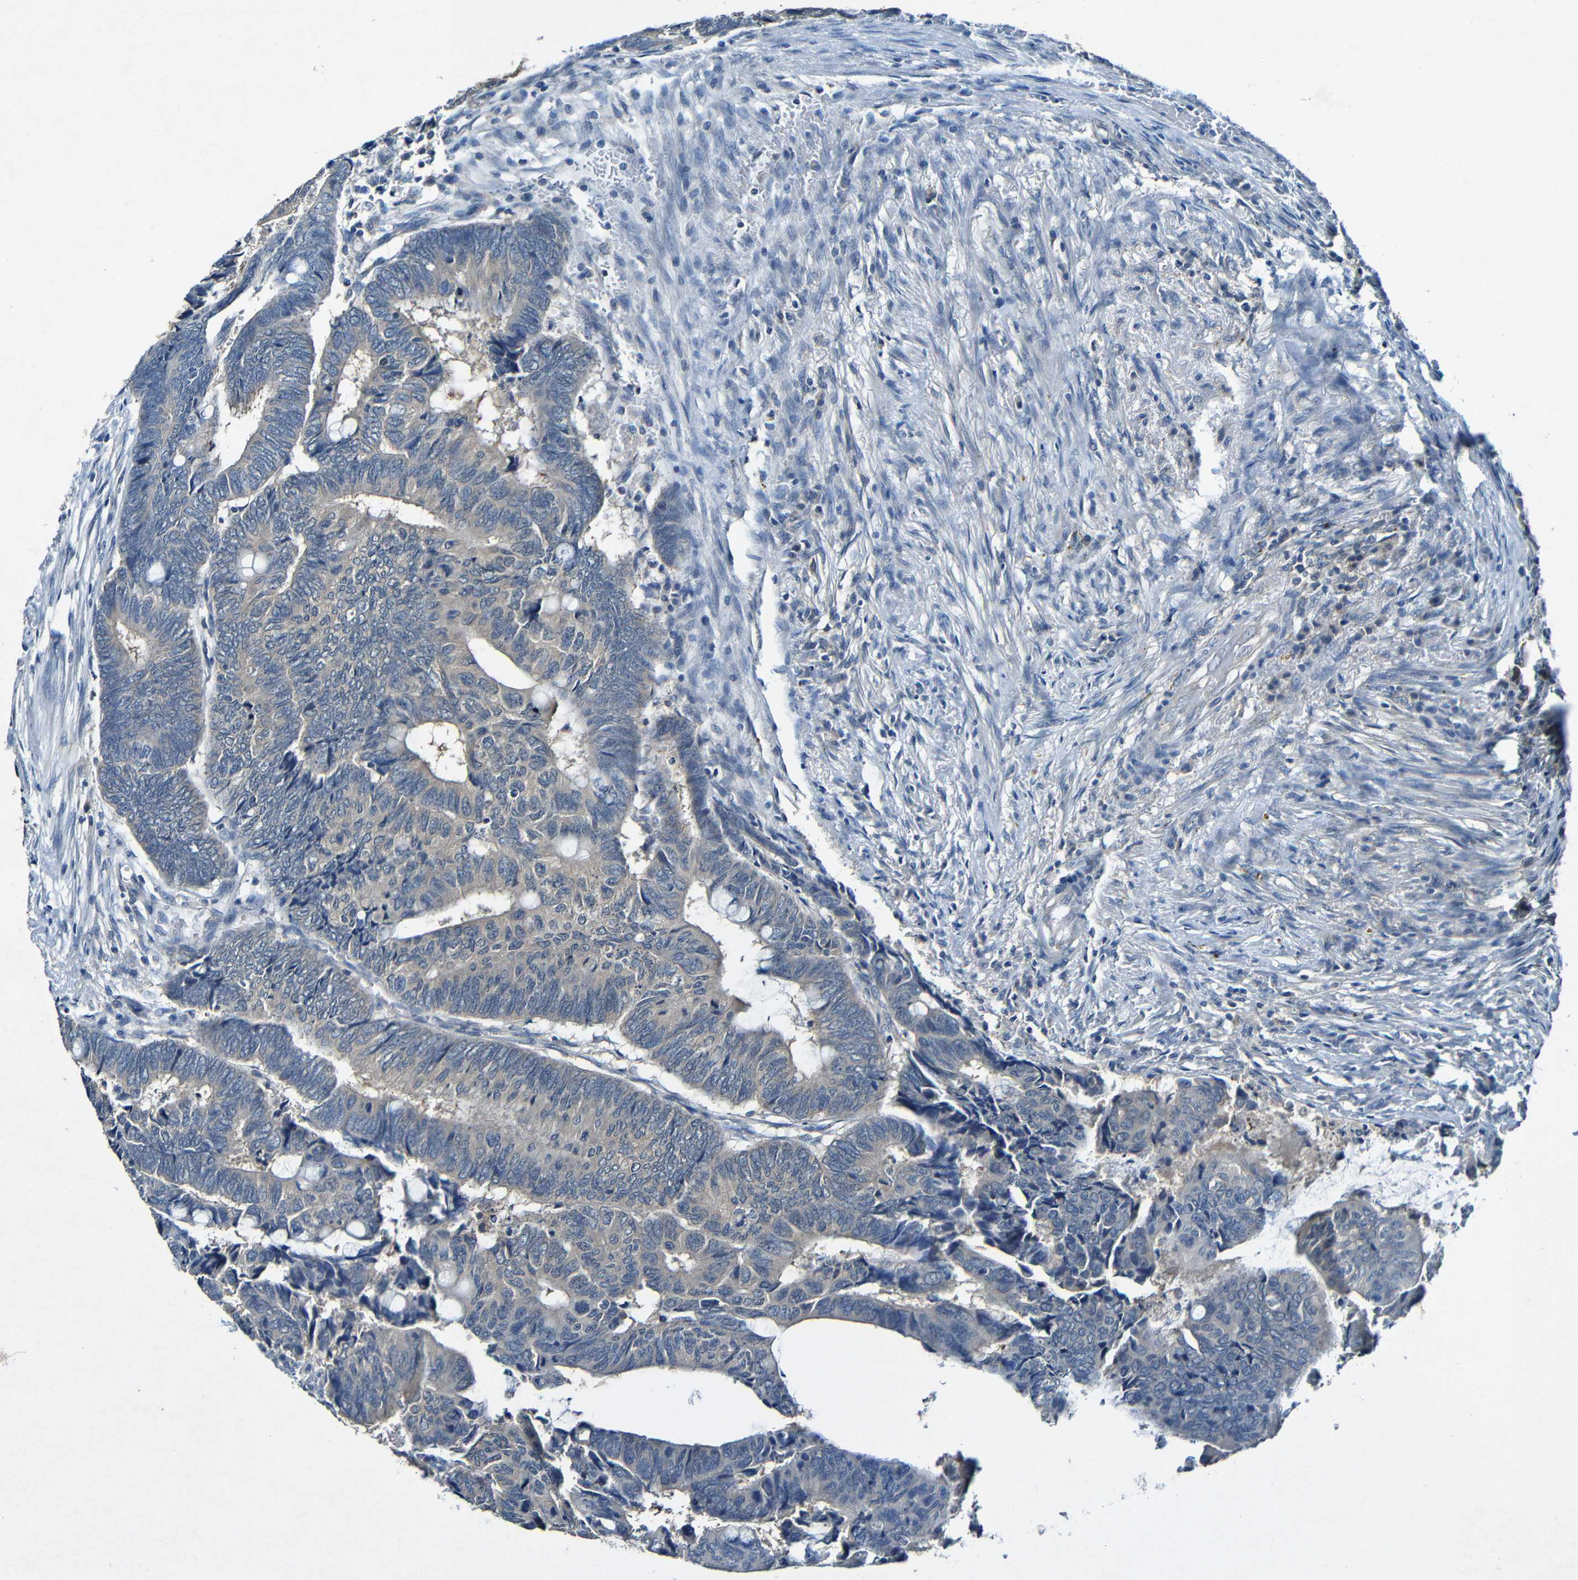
{"staining": {"intensity": "weak", "quantity": "<25%", "location": "cytoplasmic/membranous"}, "tissue": "colorectal cancer", "cell_type": "Tumor cells", "image_type": "cancer", "snomed": [{"axis": "morphology", "description": "Normal tissue, NOS"}, {"axis": "morphology", "description": "Adenocarcinoma, NOS"}, {"axis": "topography", "description": "Rectum"}, {"axis": "topography", "description": "Peripheral nerve tissue"}], "caption": "DAB (3,3'-diaminobenzidine) immunohistochemical staining of human colorectal adenocarcinoma demonstrates no significant positivity in tumor cells.", "gene": "LRRC70", "patient": {"sex": "male", "age": 92}}